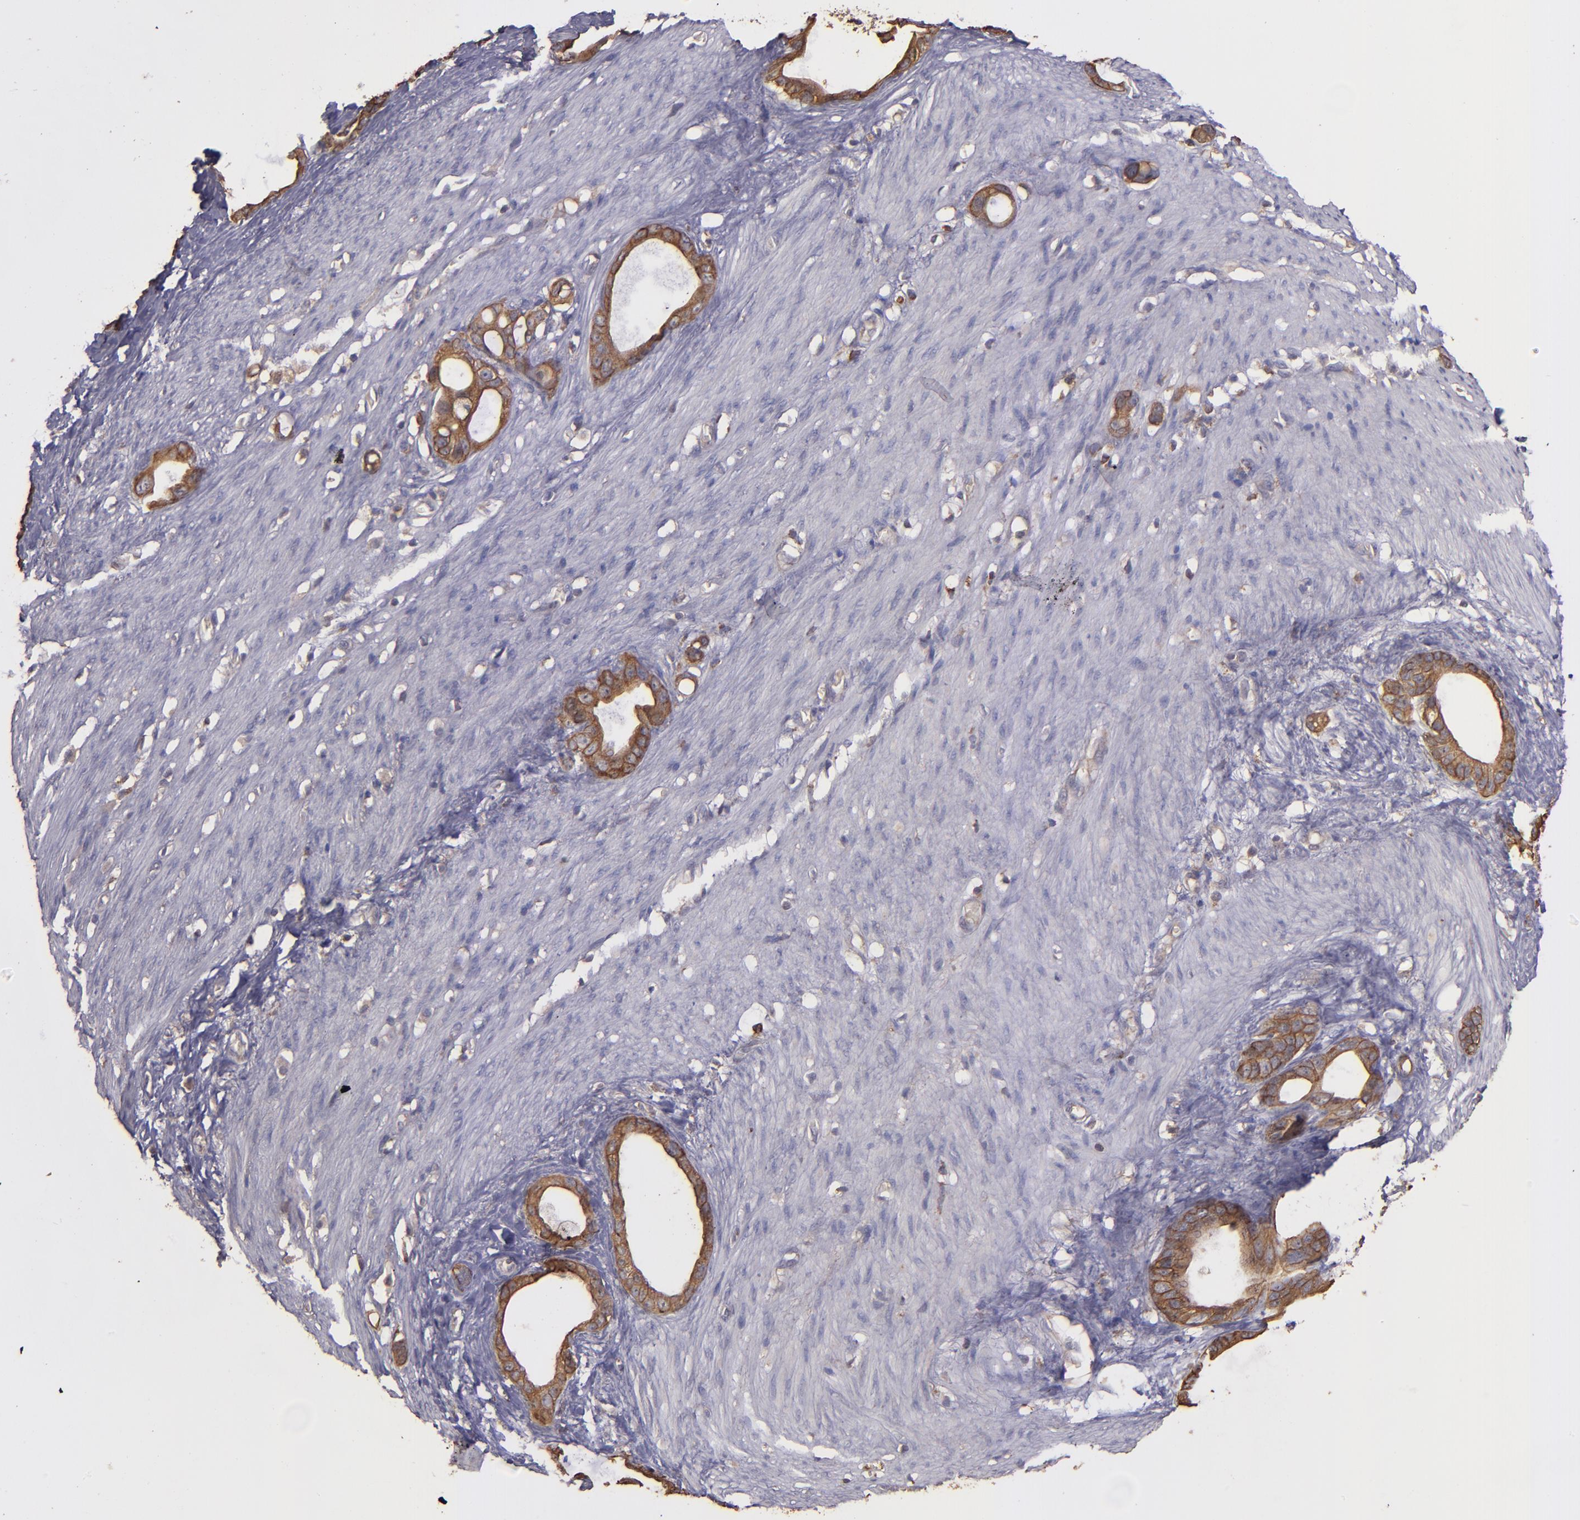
{"staining": {"intensity": "moderate", "quantity": "25%-75%", "location": "cytoplasmic/membranous"}, "tissue": "stomach cancer", "cell_type": "Tumor cells", "image_type": "cancer", "snomed": [{"axis": "morphology", "description": "Adenocarcinoma, NOS"}, {"axis": "topography", "description": "Stomach"}], "caption": "An image of human adenocarcinoma (stomach) stained for a protein displays moderate cytoplasmic/membranous brown staining in tumor cells.", "gene": "SRRD", "patient": {"sex": "female", "age": 75}}